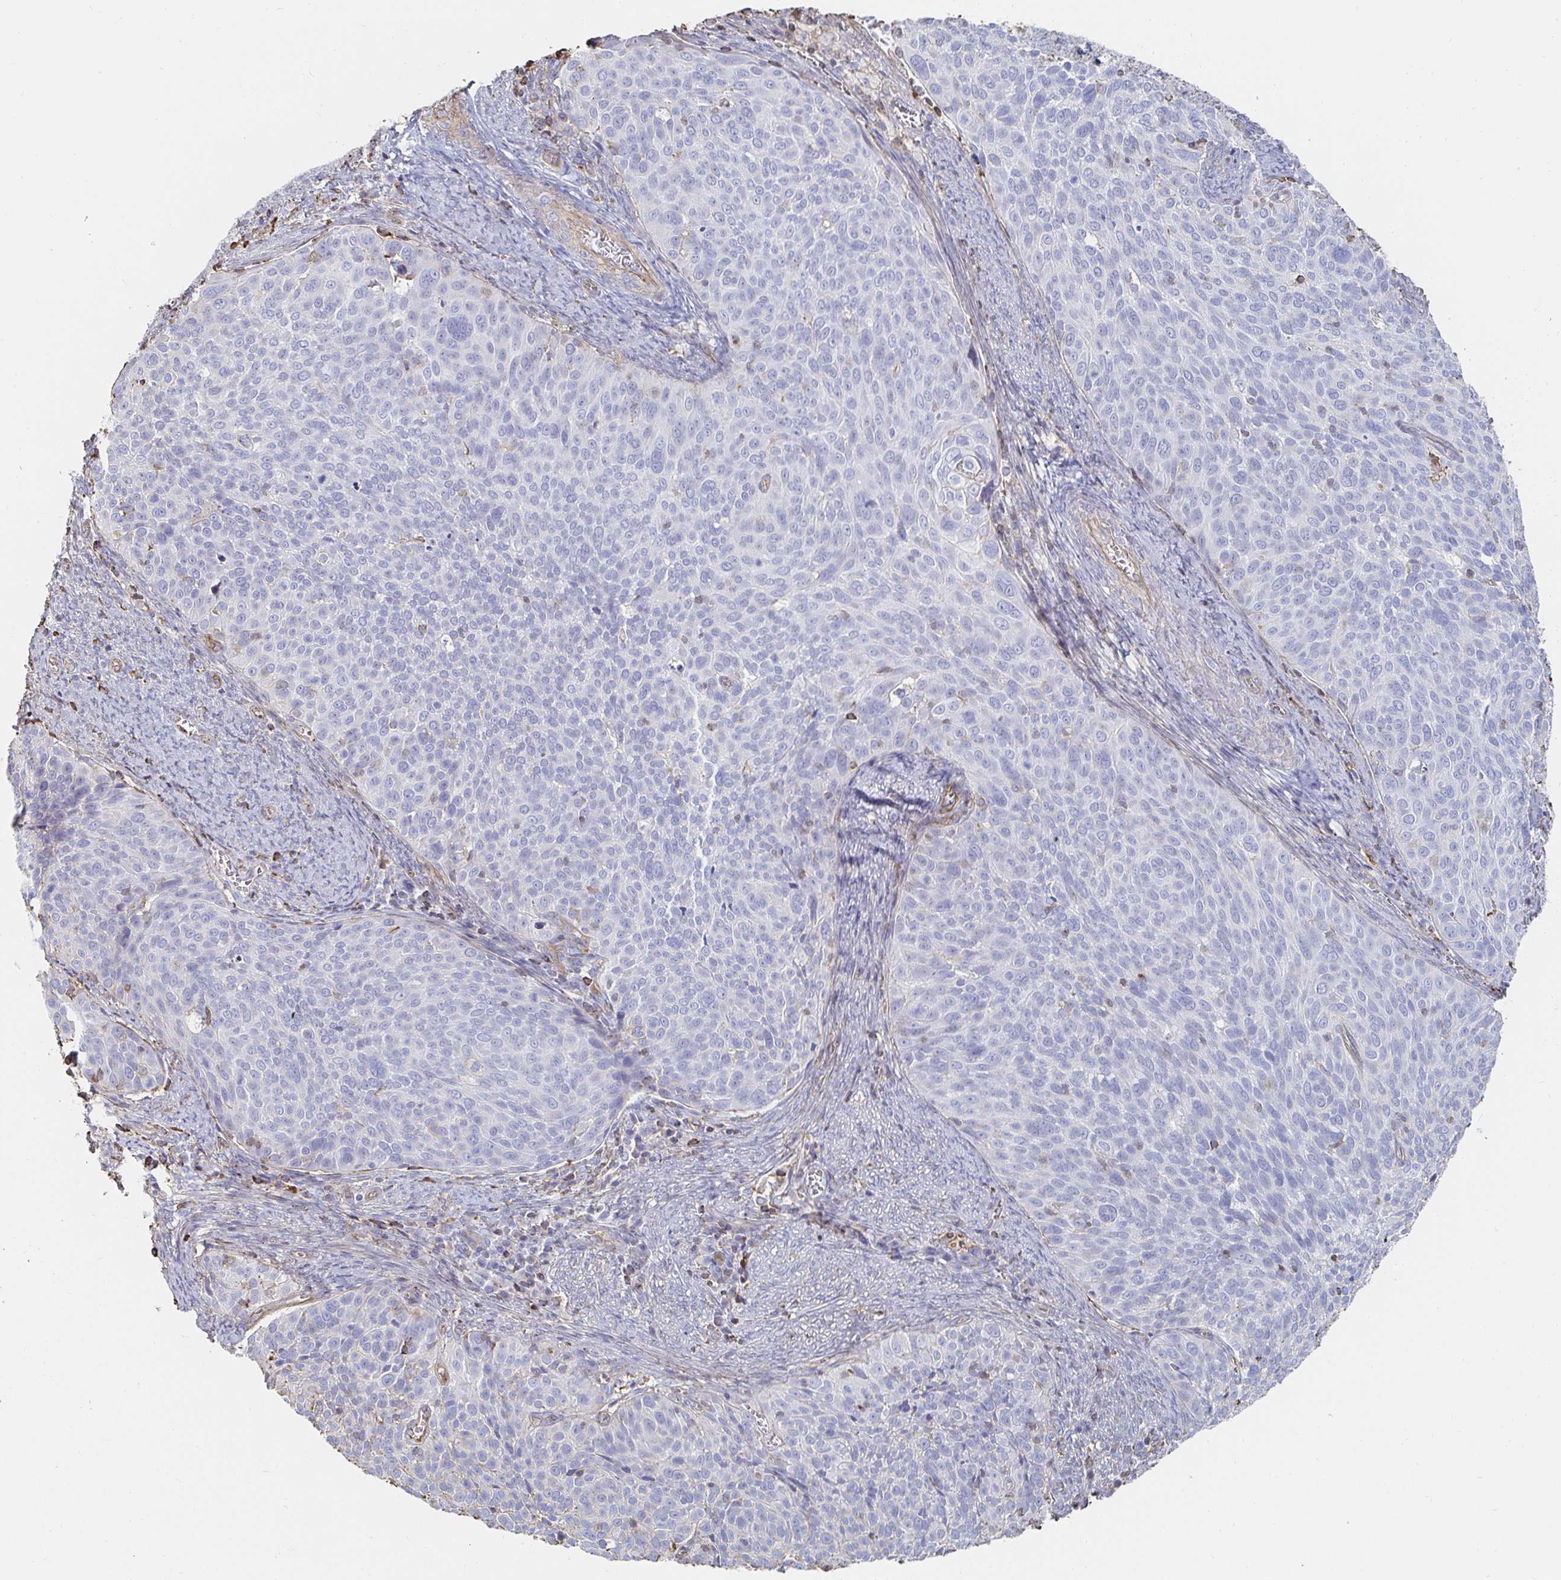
{"staining": {"intensity": "negative", "quantity": "none", "location": "none"}, "tissue": "cervical cancer", "cell_type": "Tumor cells", "image_type": "cancer", "snomed": [{"axis": "morphology", "description": "Squamous cell carcinoma, NOS"}, {"axis": "topography", "description": "Cervix"}], "caption": "DAB (3,3'-diaminobenzidine) immunohistochemical staining of cervical cancer (squamous cell carcinoma) reveals no significant staining in tumor cells. Nuclei are stained in blue.", "gene": "PTPN14", "patient": {"sex": "female", "age": 39}}